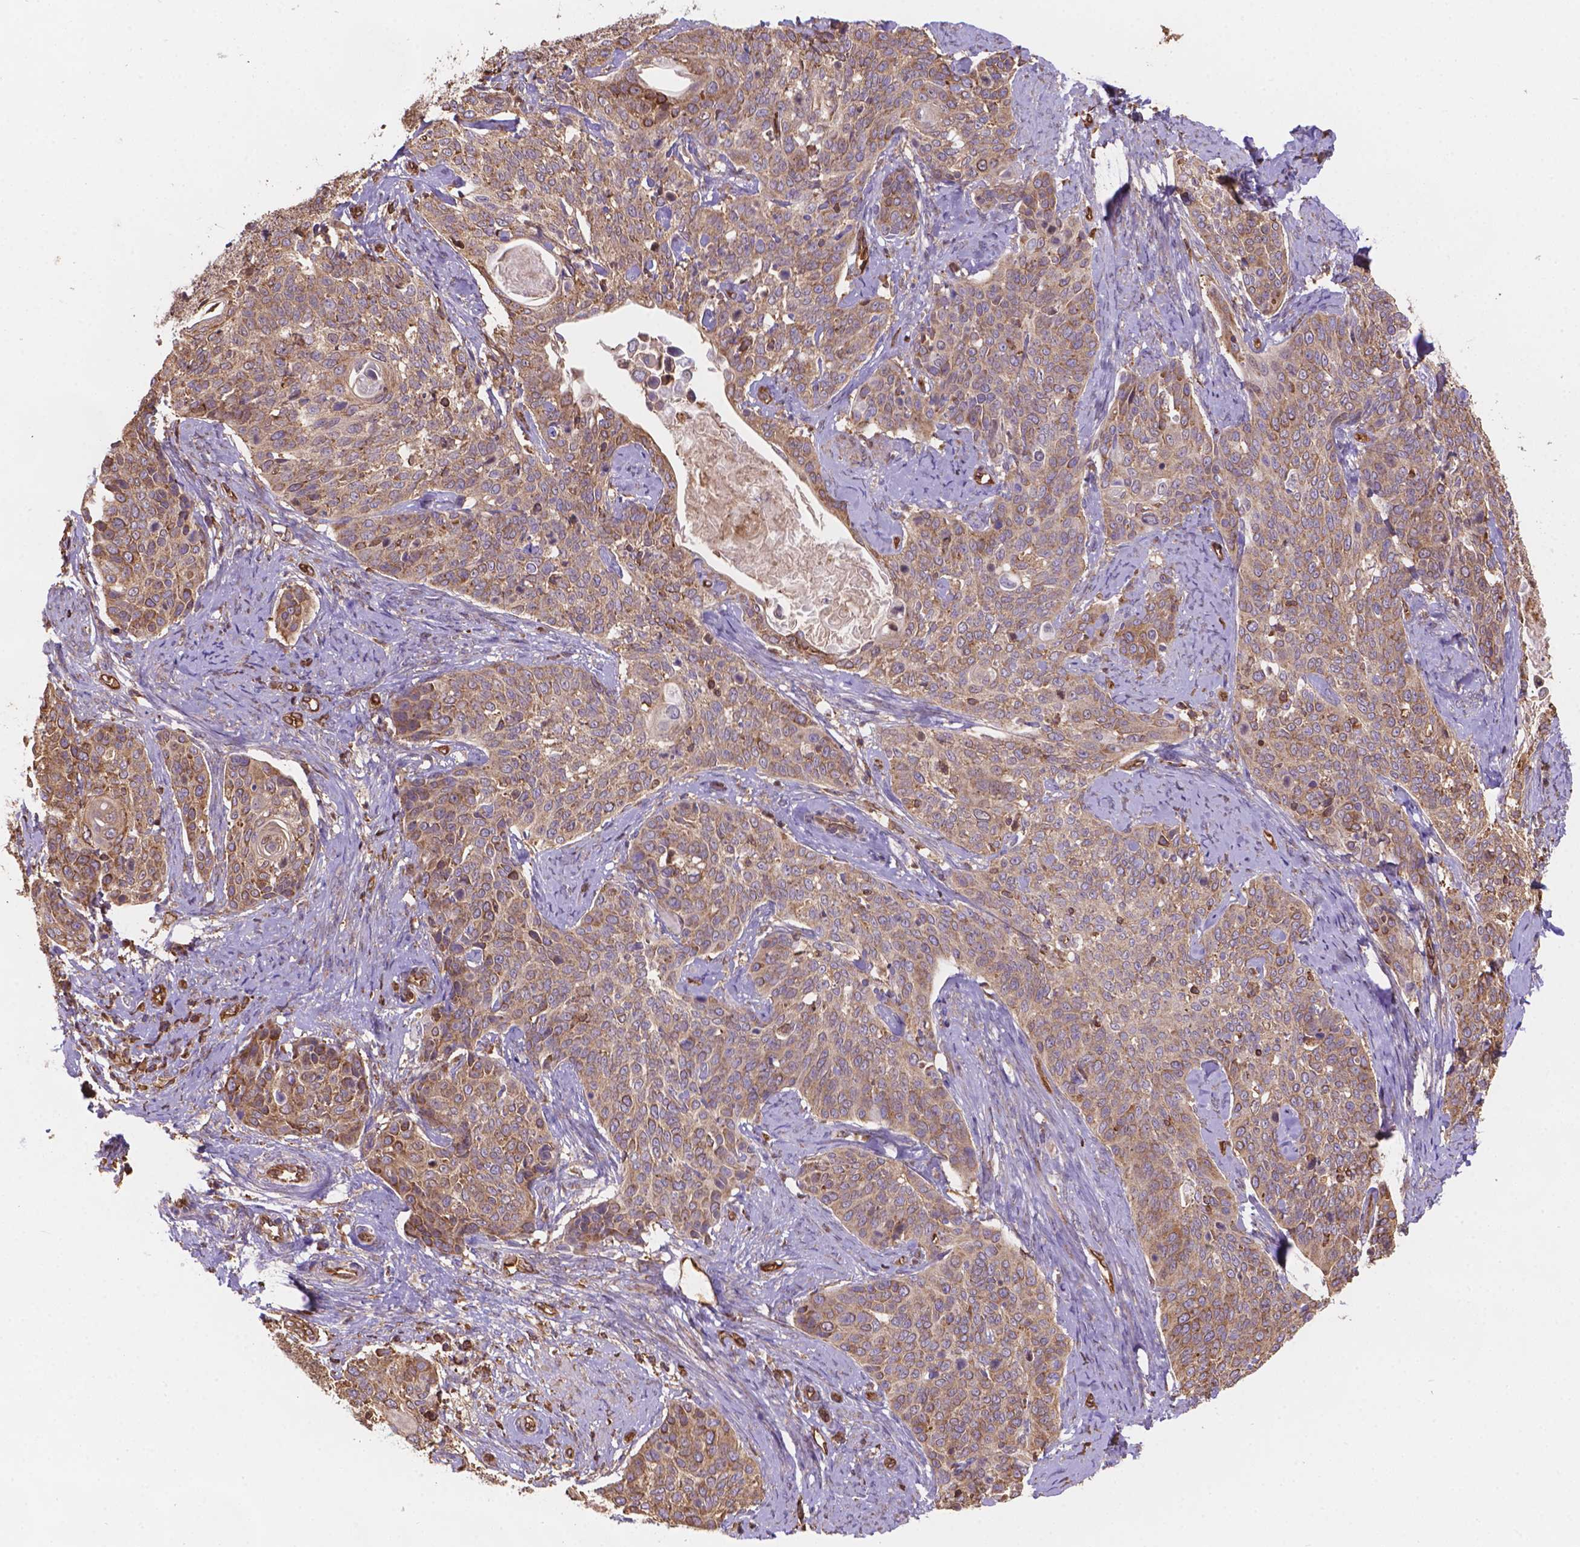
{"staining": {"intensity": "moderate", "quantity": ">75%", "location": "cytoplasmic/membranous"}, "tissue": "cervical cancer", "cell_type": "Tumor cells", "image_type": "cancer", "snomed": [{"axis": "morphology", "description": "Squamous cell carcinoma, NOS"}, {"axis": "topography", "description": "Cervix"}], "caption": "Immunohistochemical staining of cervical squamous cell carcinoma displays moderate cytoplasmic/membranous protein expression in about >75% of tumor cells.", "gene": "DMWD", "patient": {"sex": "female", "age": 69}}